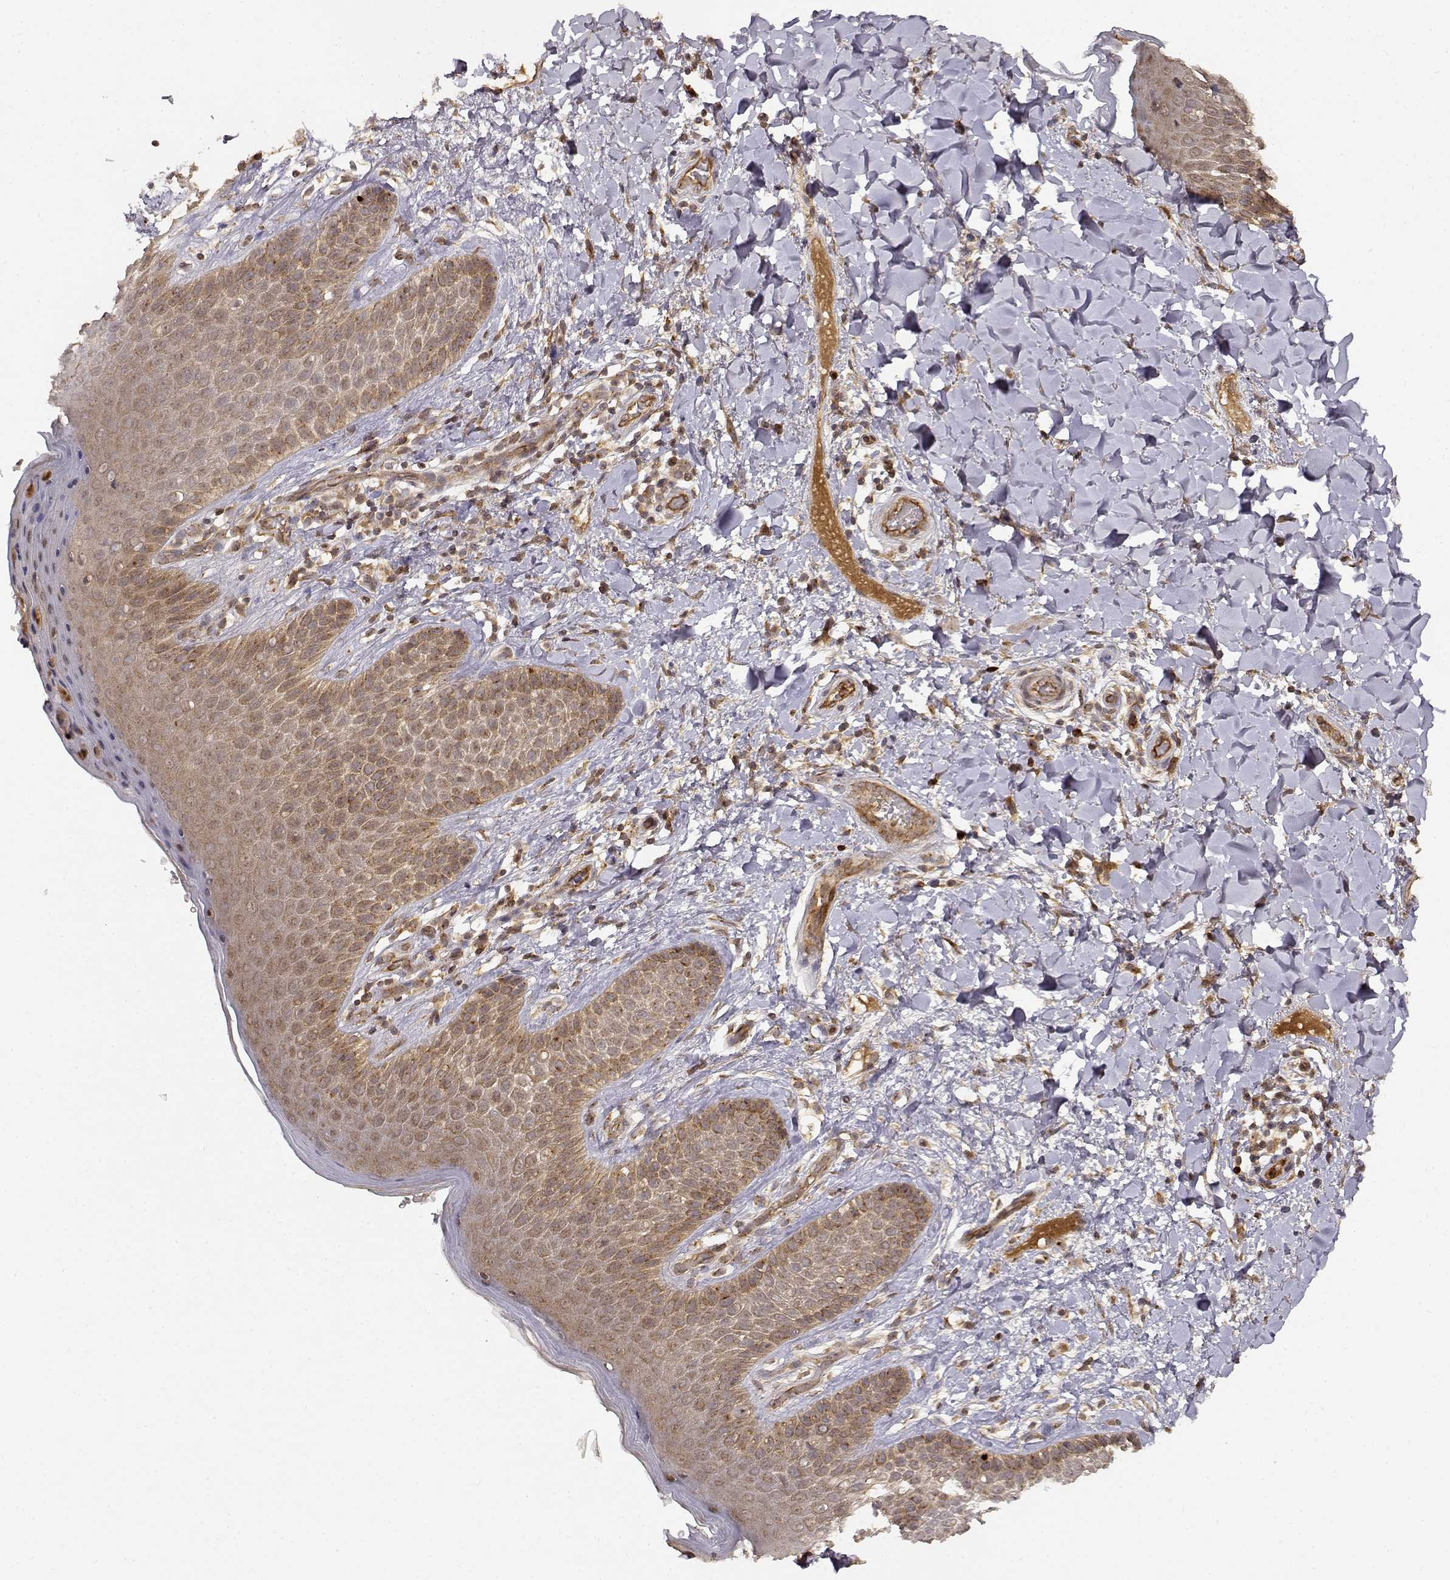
{"staining": {"intensity": "moderate", "quantity": ">75%", "location": "cytoplasmic/membranous"}, "tissue": "skin", "cell_type": "Epidermal cells", "image_type": "normal", "snomed": [{"axis": "morphology", "description": "Normal tissue, NOS"}, {"axis": "topography", "description": "Anal"}], "caption": "A high-resolution histopathology image shows immunohistochemistry staining of benign skin, which demonstrates moderate cytoplasmic/membranous expression in approximately >75% of epidermal cells. (Stains: DAB in brown, nuclei in blue, Microscopy: brightfield microscopy at high magnification).", "gene": "CDK5RAP2", "patient": {"sex": "male", "age": 36}}